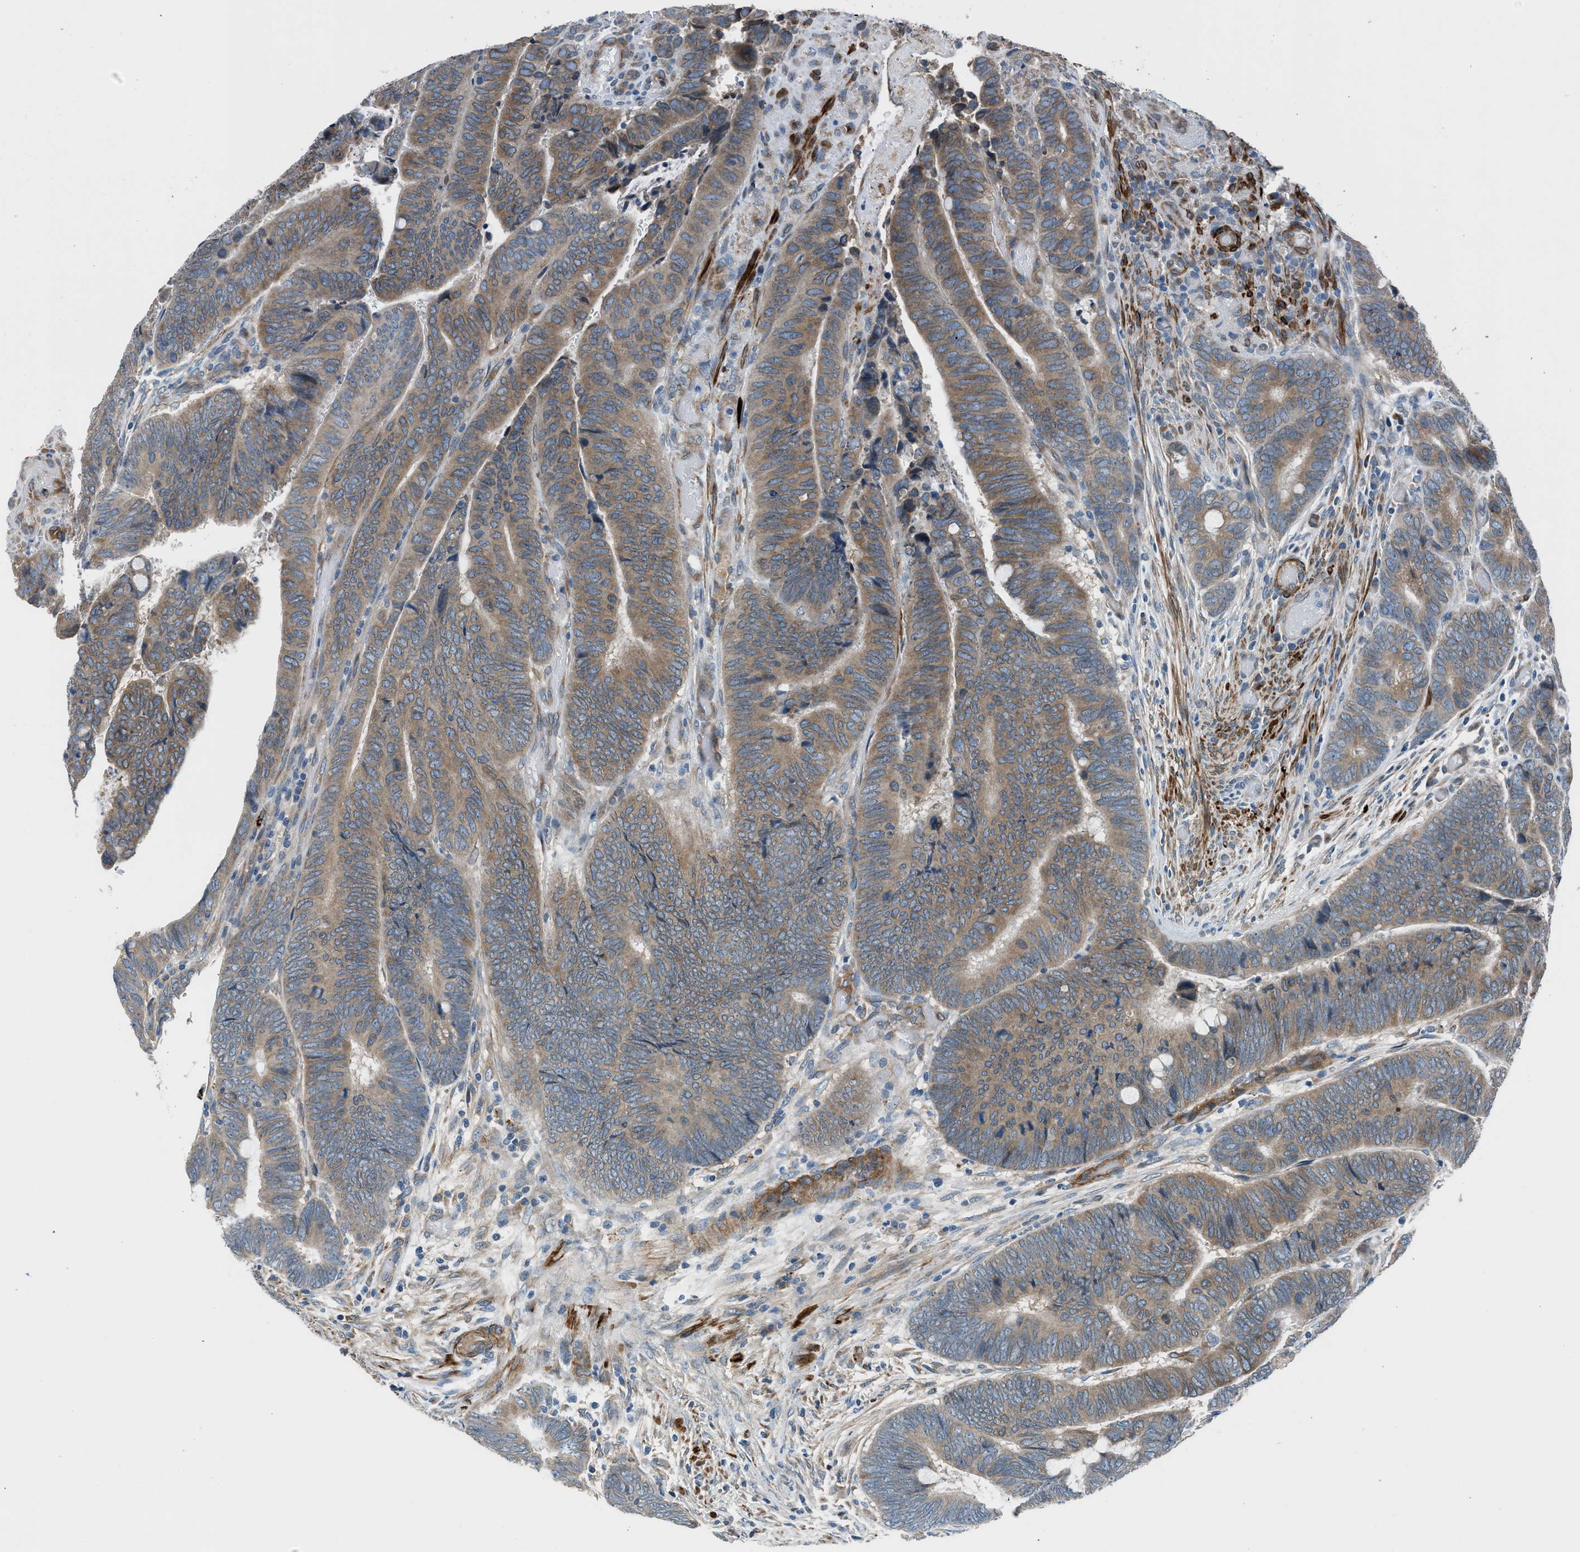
{"staining": {"intensity": "weak", "quantity": ">75%", "location": "cytoplasmic/membranous"}, "tissue": "colorectal cancer", "cell_type": "Tumor cells", "image_type": "cancer", "snomed": [{"axis": "morphology", "description": "Normal tissue, NOS"}, {"axis": "morphology", "description": "Adenocarcinoma, NOS"}, {"axis": "topography", "description": "Rectum"}], "caption": "Protein expression analysis of human colorectal cancer (adenocarcinoma) reveals weak cytoplasmic/membranous expression in approximately >75% of tumor cells.", "gene": "LMBR1", "patient": {"sex": "male", "age": 92}}